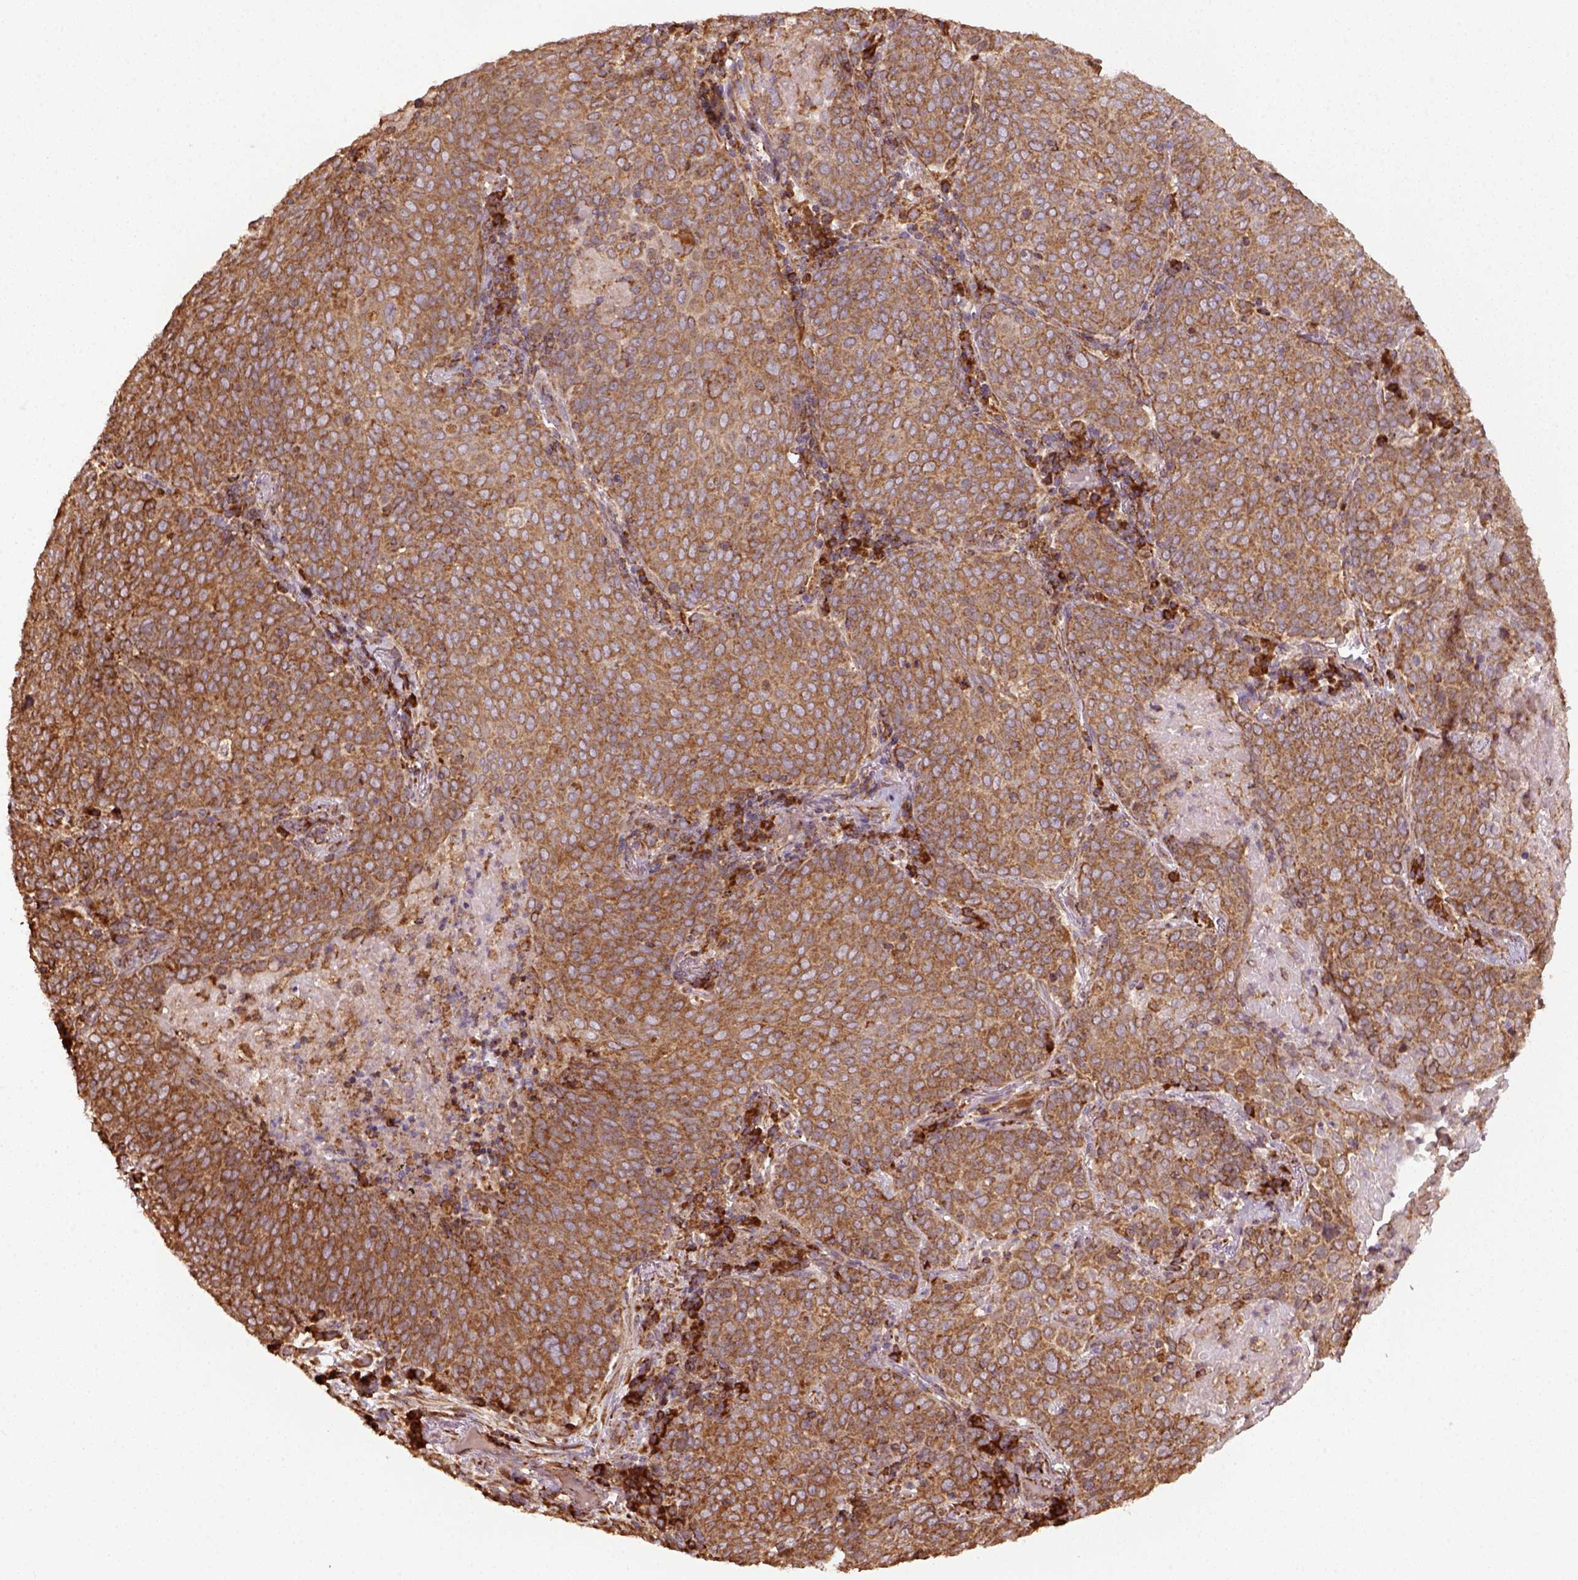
{"staining": {"intensity": "moderate", "quantity": ">75%", "location": "cytoplasmic/membranous"}, "tissue": "lung cancer", "cell_type": "Tumor cells", "image_type": "cancer", "snomed": [{"axis": "morphology", "description": "Squamous cell carcinoma, NOS"}, {"axis": "topography", "description": "Lung"}], "caption": "A medium amount of moderate cytoplasmic/membranous expression is appreciated in approximately >75% of tumor cells in lung squamous cell carcinoma tissue. (DAB = brown stain, brightfield microscopy at high magnification).", "gene": "MAPK8IP3", "patient": {"sex": "male", "age": 82}}